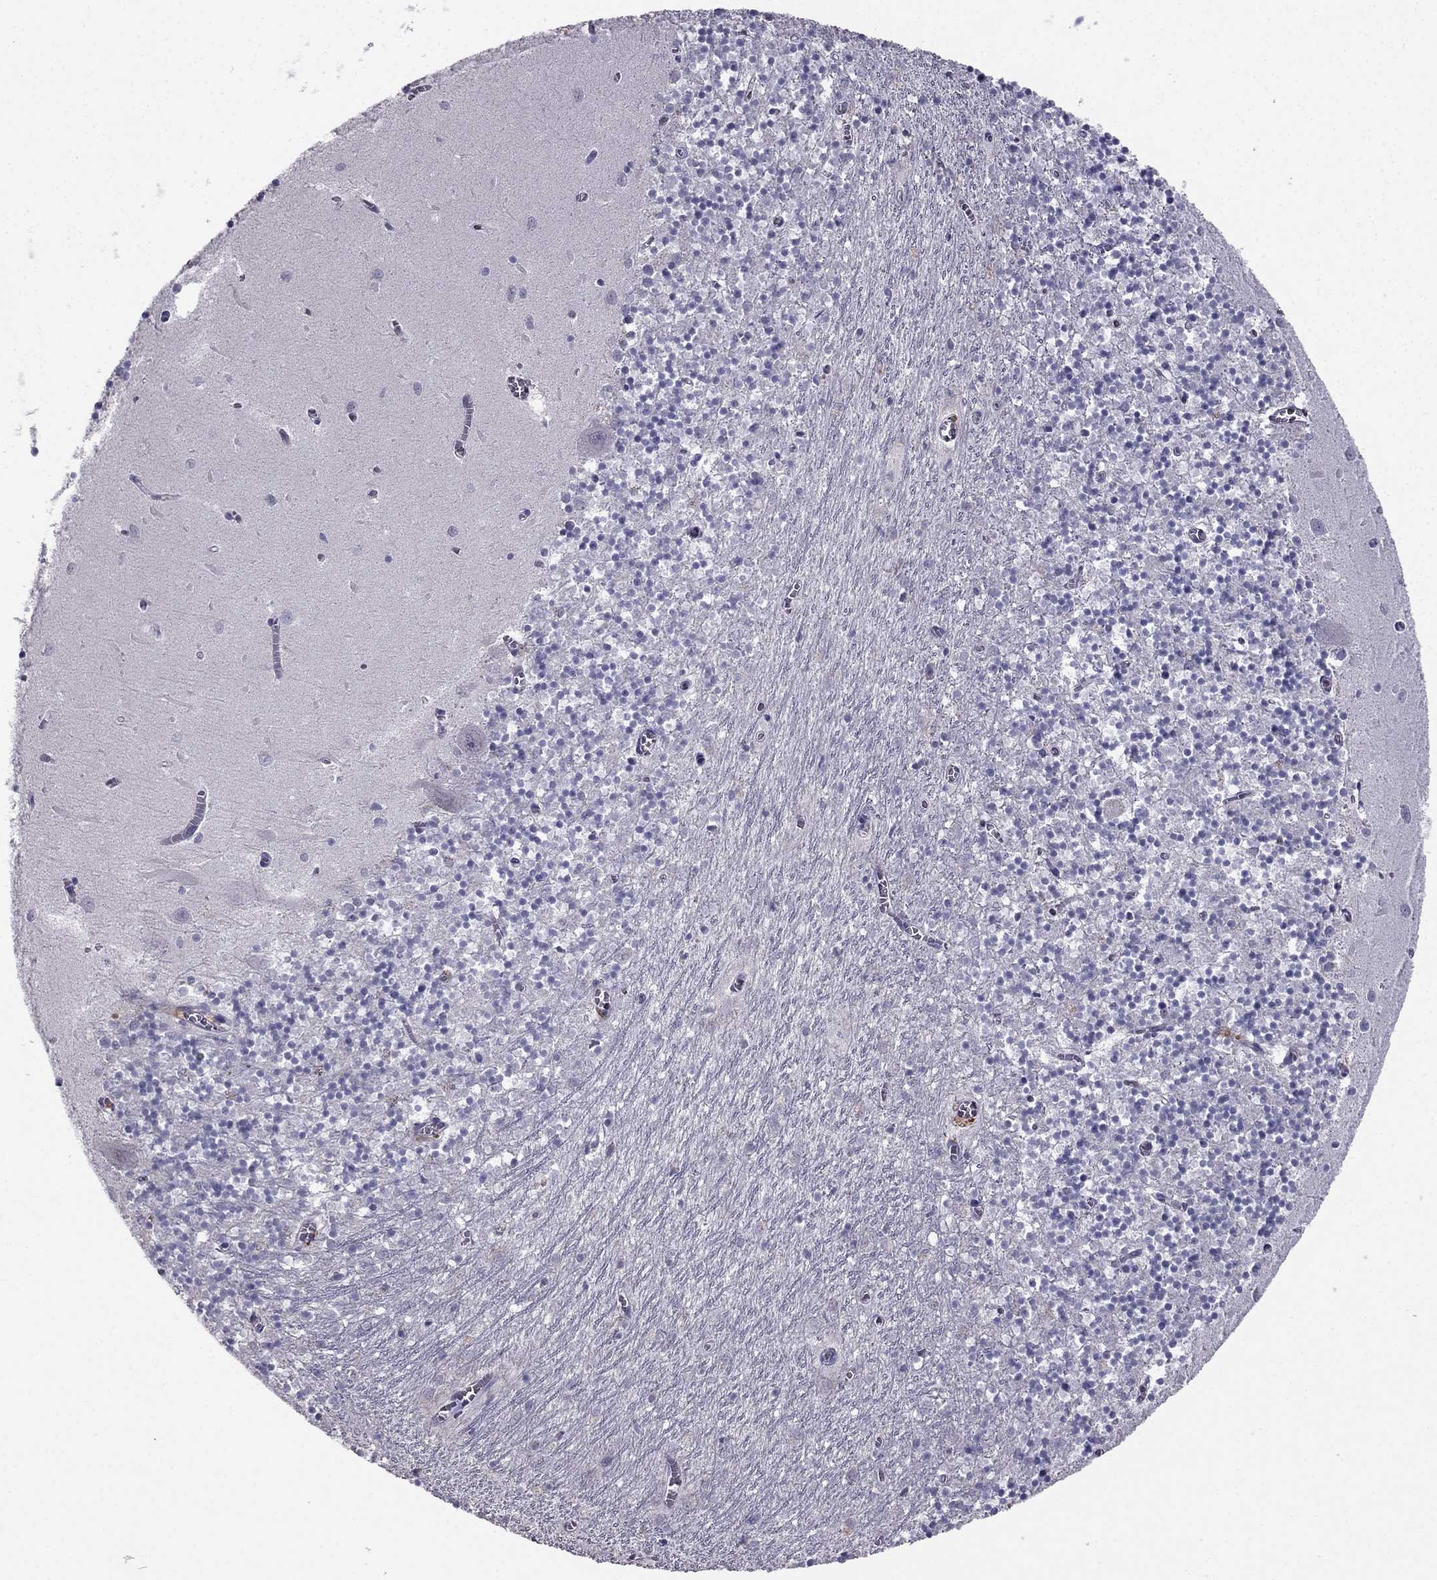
{"staining": {"intensity": "negative", "quantity": "none", "location": "none"}, "tissue": "cerebellum", "cell_type": "Cells in granular layer", "image_type": "normal", "snomed": [{"axis": "morphology", "description": "Normal tissue, NOS"}, {"axis": "topography", "description": "Cerebellum"}], "caption": "A micrograph of human cerebellum is negative for staining in cells in granular layer. (Brightfield microscopy of DAB (3,3'-diaminobenzidine) immunohistochemistry at high magnification).", "gene": "HSFX1", "patient": {"sex": "female", "age": 64}}